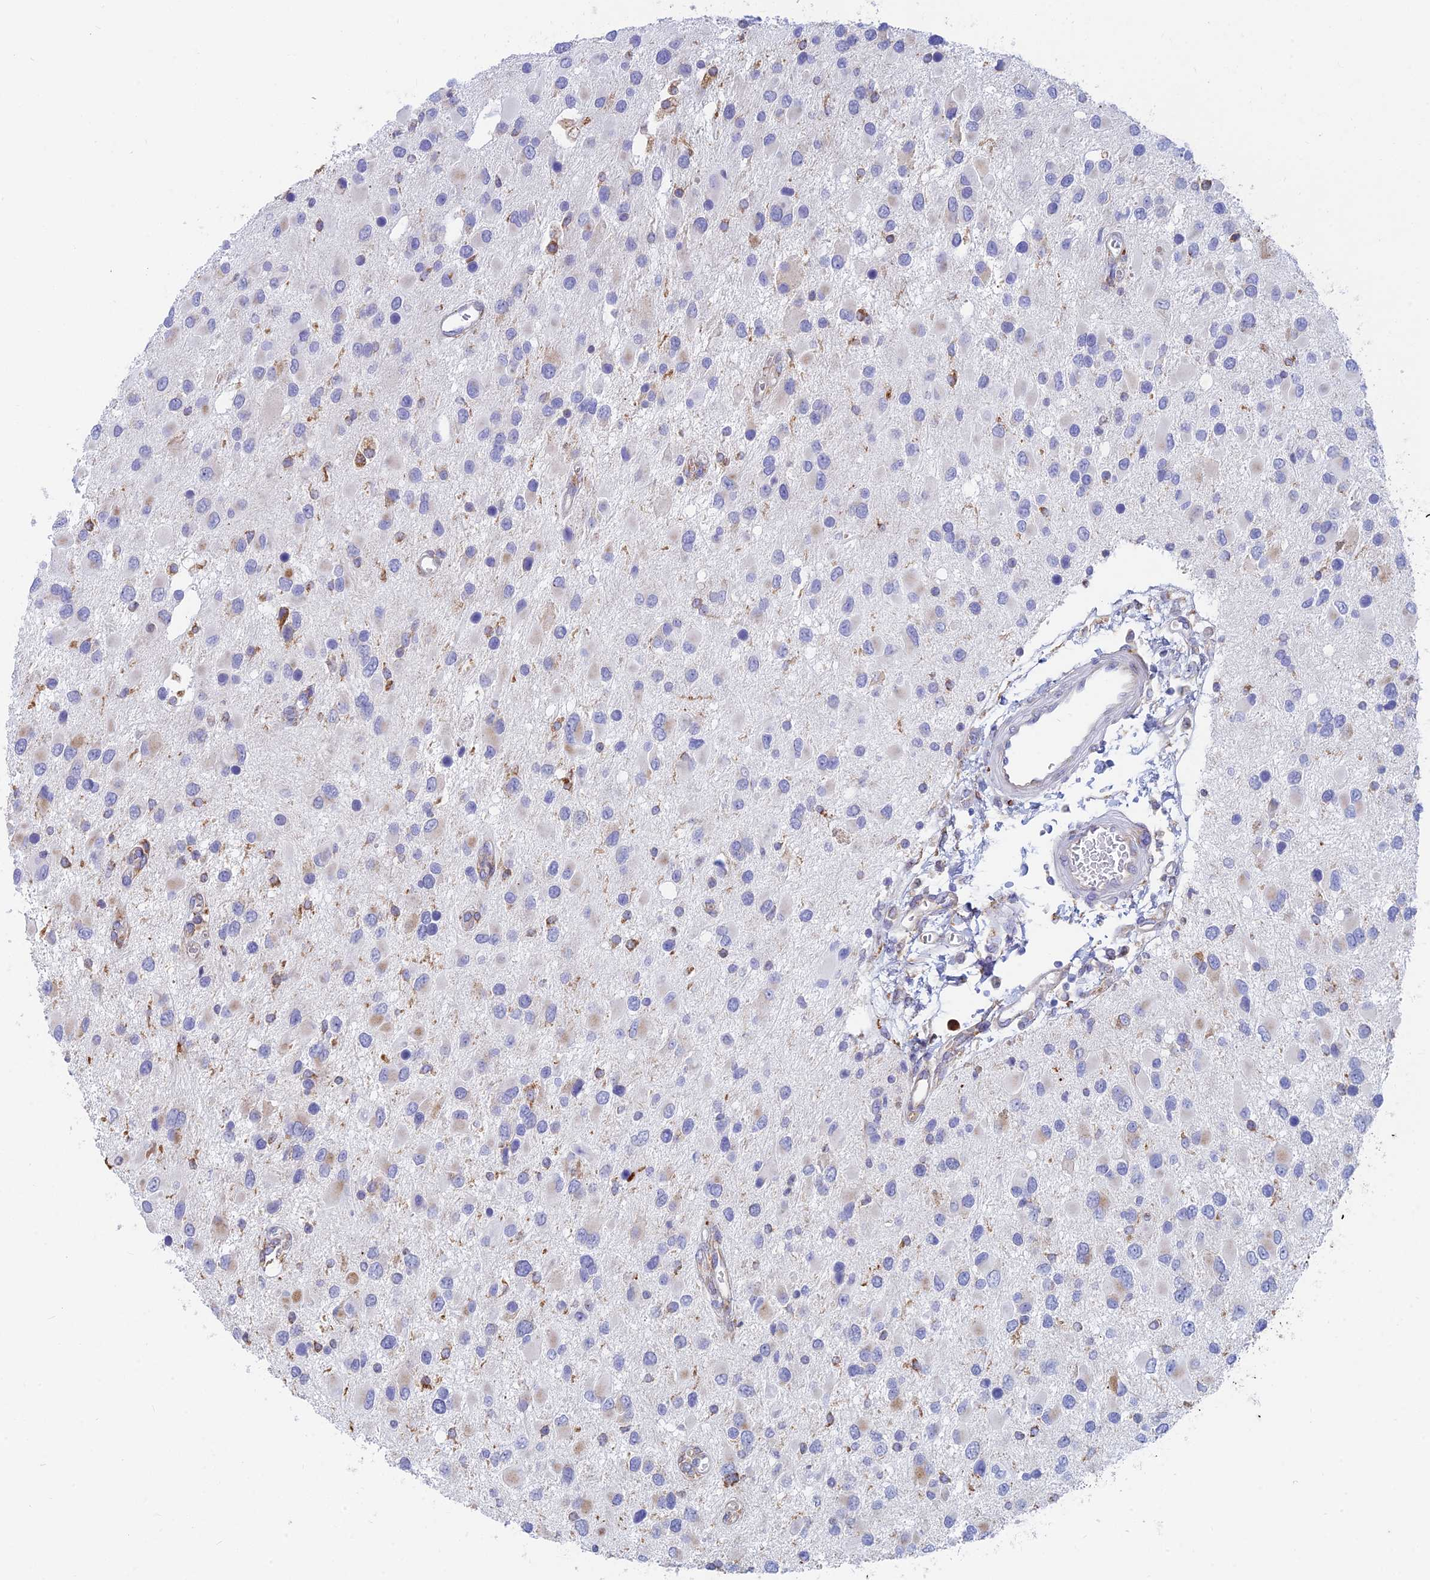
{"staining": {"intensity": "negative", "quantity": "none", "location": "none"}, "tissue": "glioma", "cell_type": "Tumor cells", "image_type": "cancer", "snomed": [{"axis": "morphology", "description": "Glioma, malignant, High grade"}, {"axis": "topography", "description": "Brain"}], "caption": "This is an IHC micrograph of glioma. There is no expression in tumor cells.", "gene": "WDR35", "patient": {"sex": "male", "age": 53}}